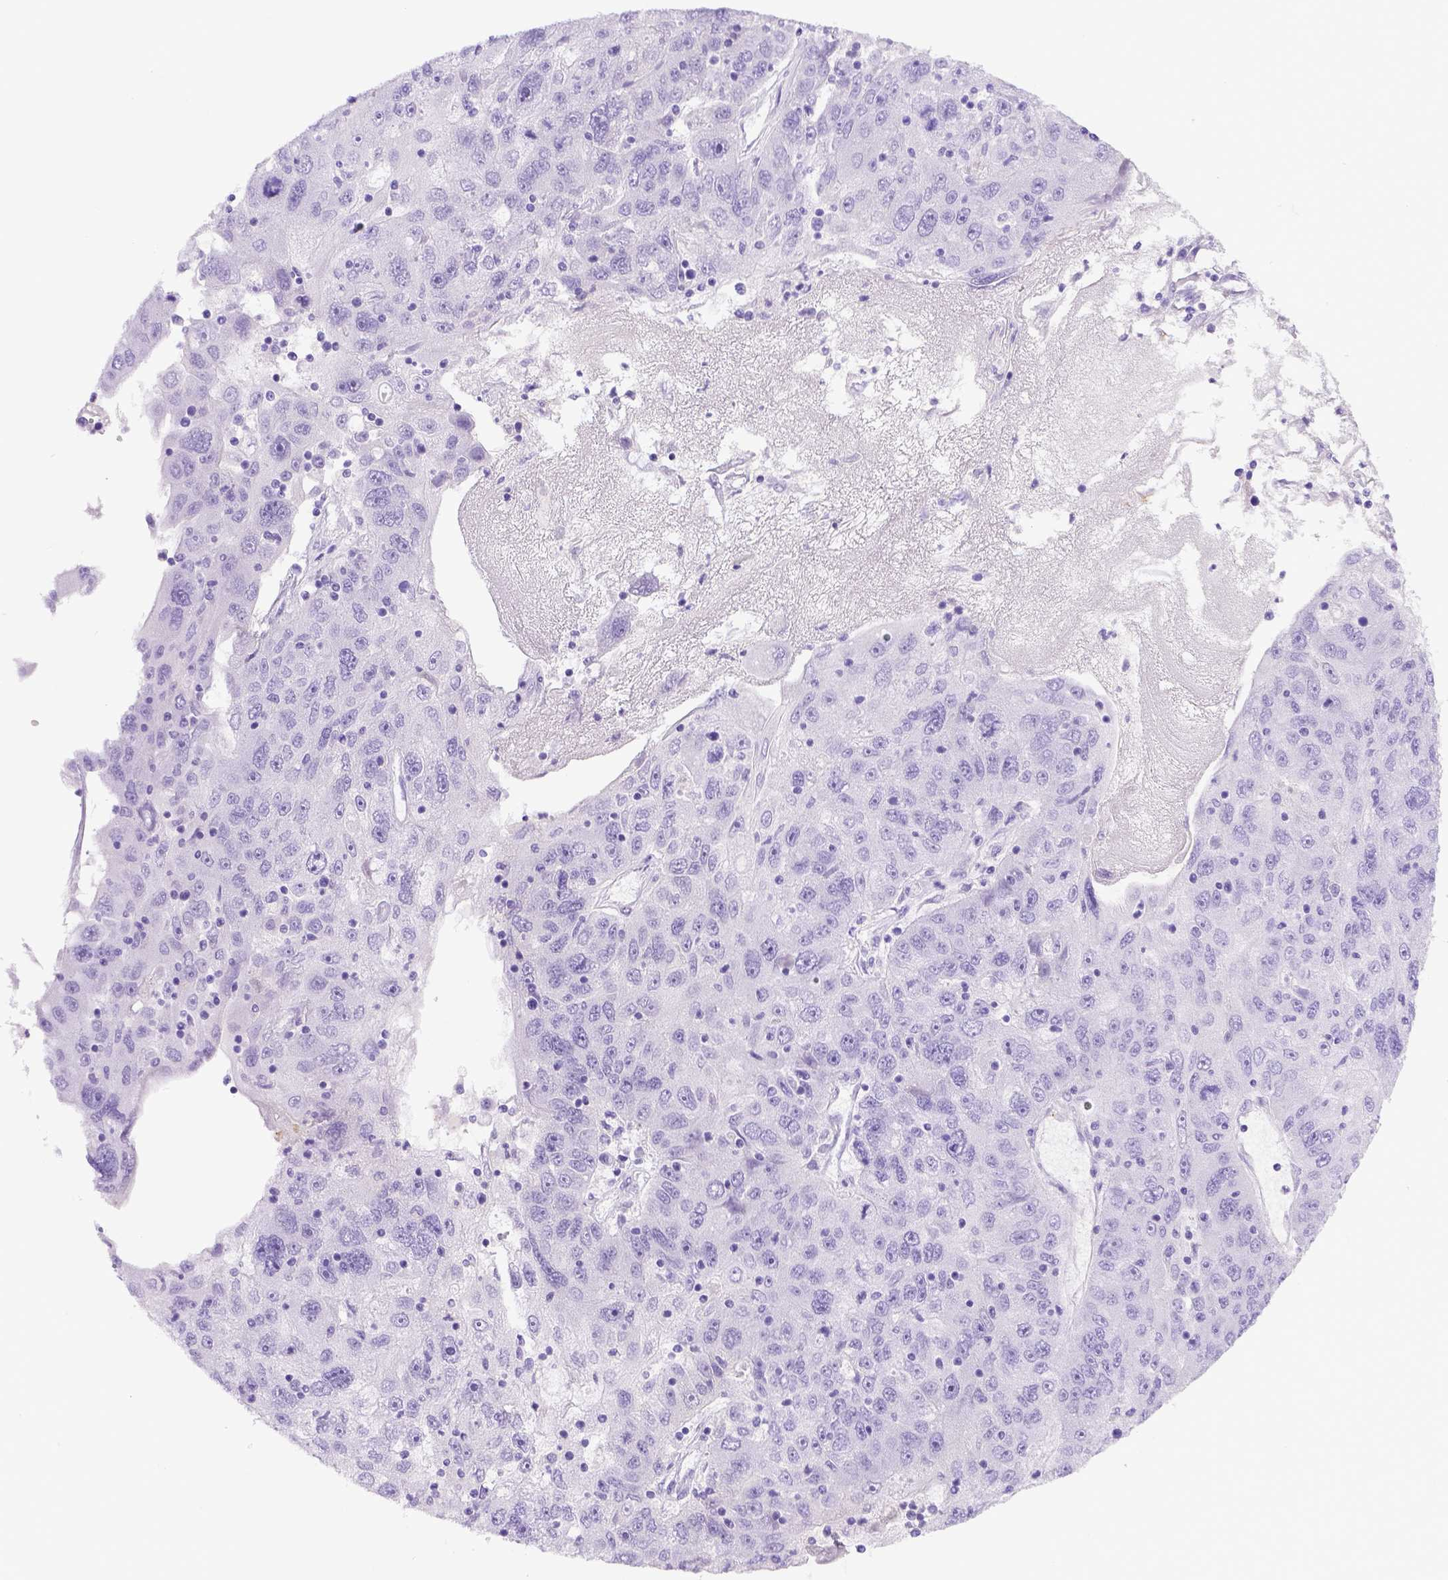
{"staining": {"intensity": "negative", "quantity": "none", "location": "none"}, "tissue": "stomach cancer", "cell_type": "Tumor cells", "image_type": "cancer", "snomed": [{"axis": "morphology", "description": "Adenocarcinoma, NOS"}, {"axis": "topography", "description": "Stomach"}], "caption": "An image of stomach cancer (adenocarcinoma) stained for a protein displays no brown staining in tumor cells.", "gene": "ITIH4", "patient": {"sex": "male", "age": 56}}